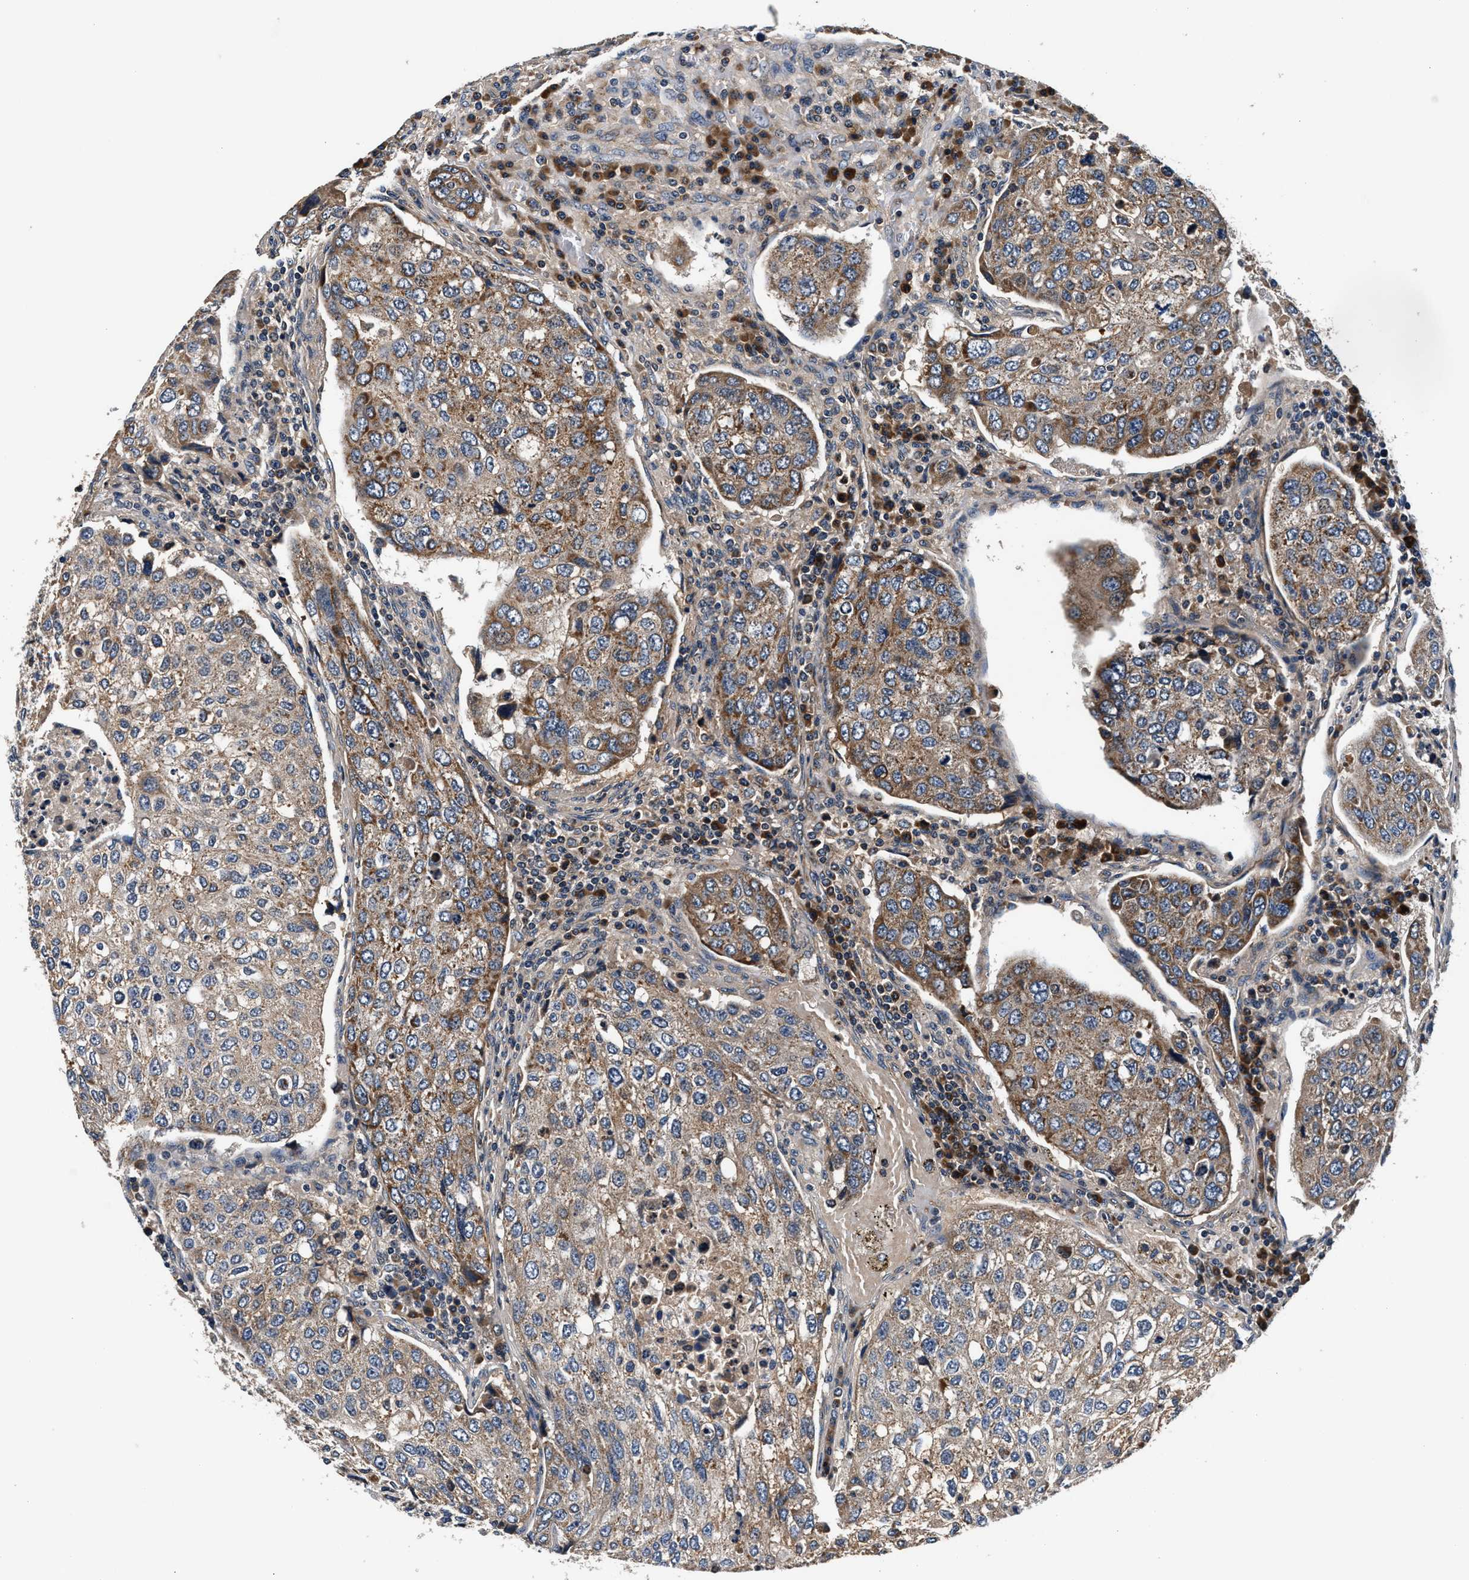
{"staining": {"intensity": "moderate", "quantity": ">75%", "location": "cytoplasmic/membranous"}, "tissue": "urothelial cancer", "cell_type": "Tumor cells", "image_type": "cancer", "snomed": [{"axis": "morphology", "description": "Urothelial carcinoma, High grade"}, {"axis": "topography", "description": "Lymph node"}, {"axis": "topography", "description": "Urinary bladder"}], "caption": "Protein staining shows moderate cytoplasmic/membranous positivity in approximately >75% of tumor cells in high-grade urothelial carcinoma.", "gene": "IMMT", "patient": {"sex": "male", "age": 51}}